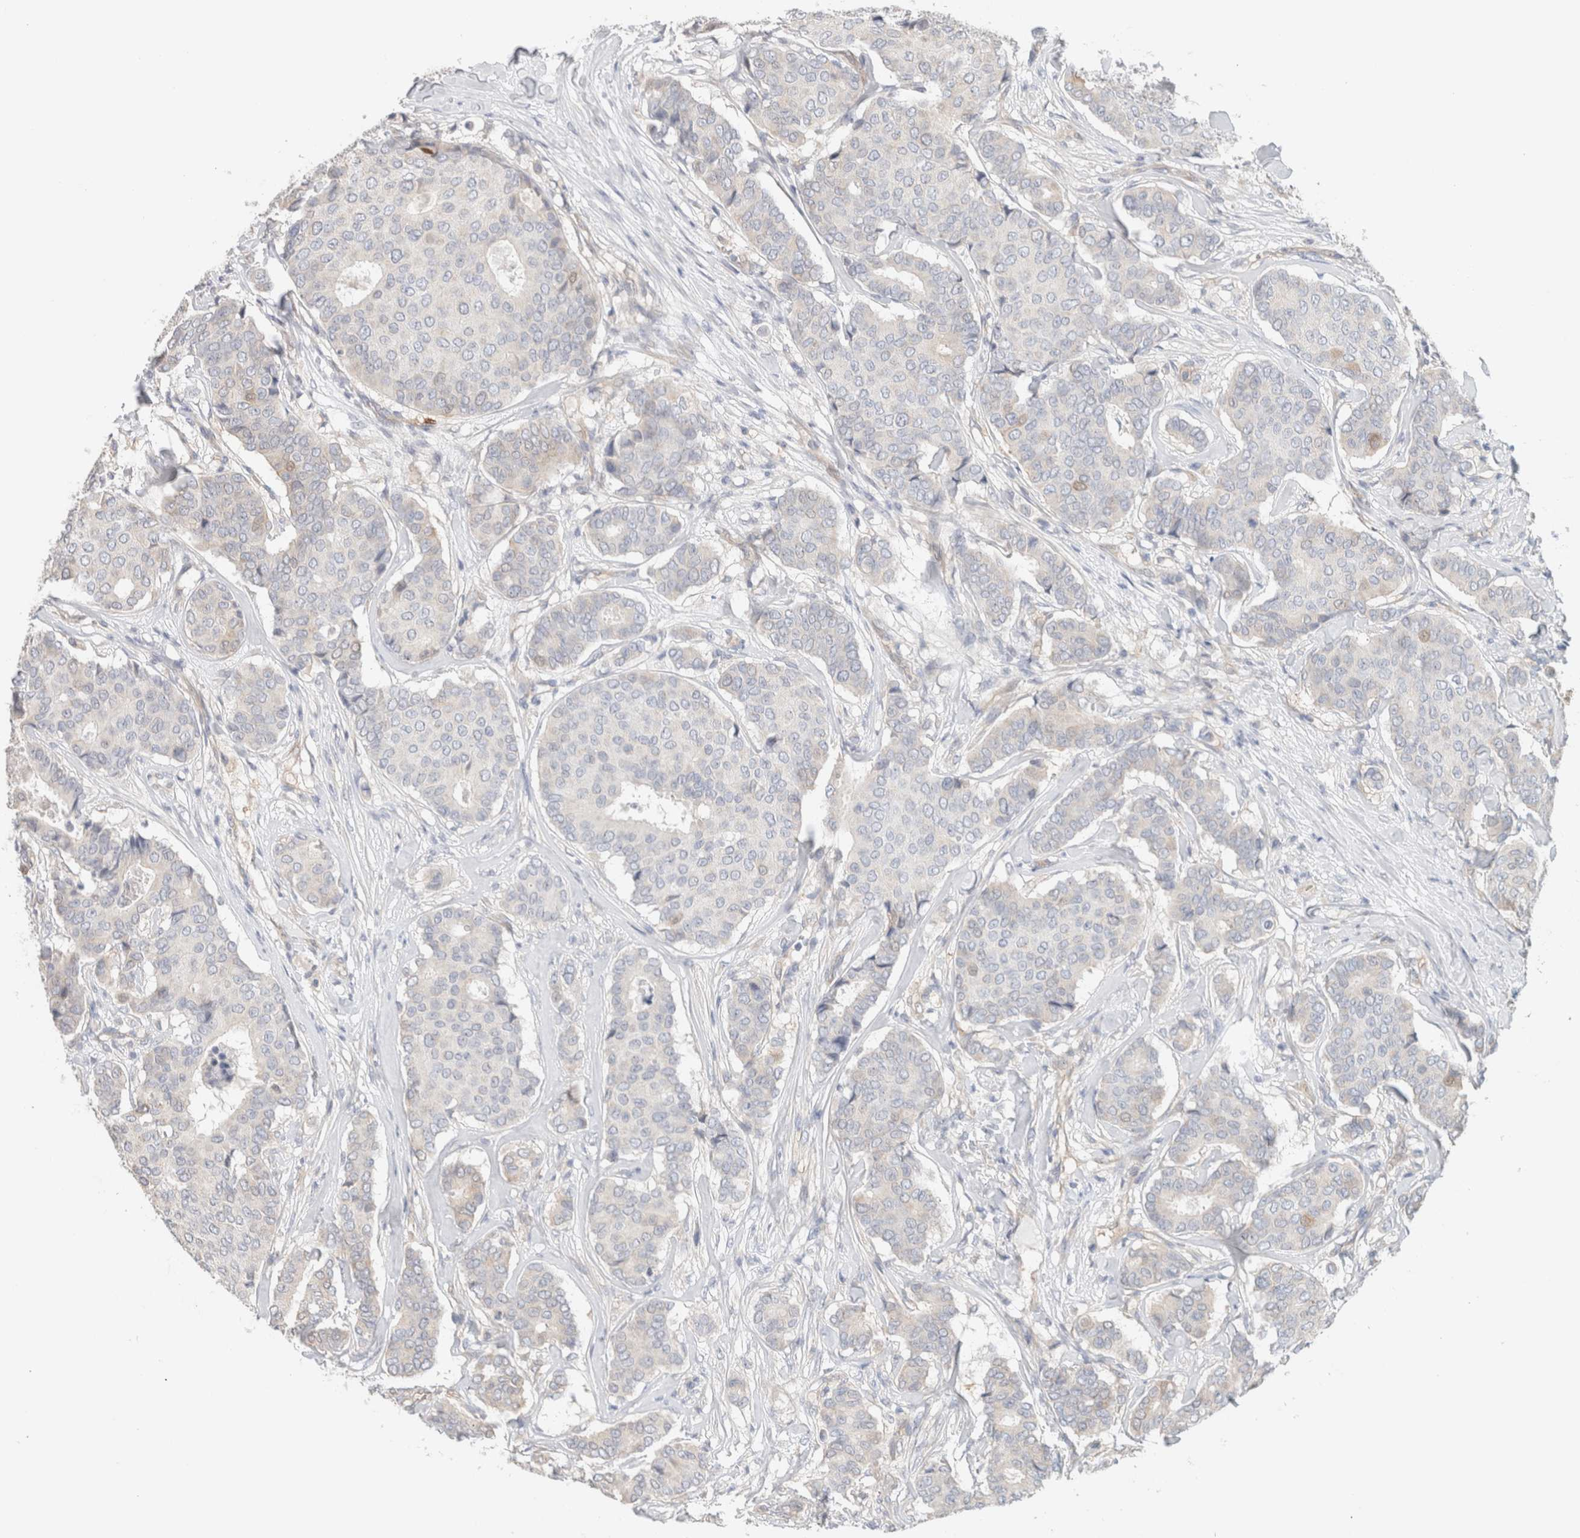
{"staining": {"intensity": "negative", "quantity": "none", "location": "none"}, "tissue": "breast cancer", "cell_type": "Tumor cells", "image_type": "cancer", "snomed": [{"axis": "morphology", "description": "Duct carcinoma"}, {"axis": "topography", "description": "Breast"}], "caption": "Immunohistochemistry (IHC) image of neoplastic tissue: human breast cancer stained with DAB (3,3'-diaminobenzidine) shows no significant protein positivity in tumor cells.", "gene": "CA13", "patient": {"sex": "female", "age": 75}}